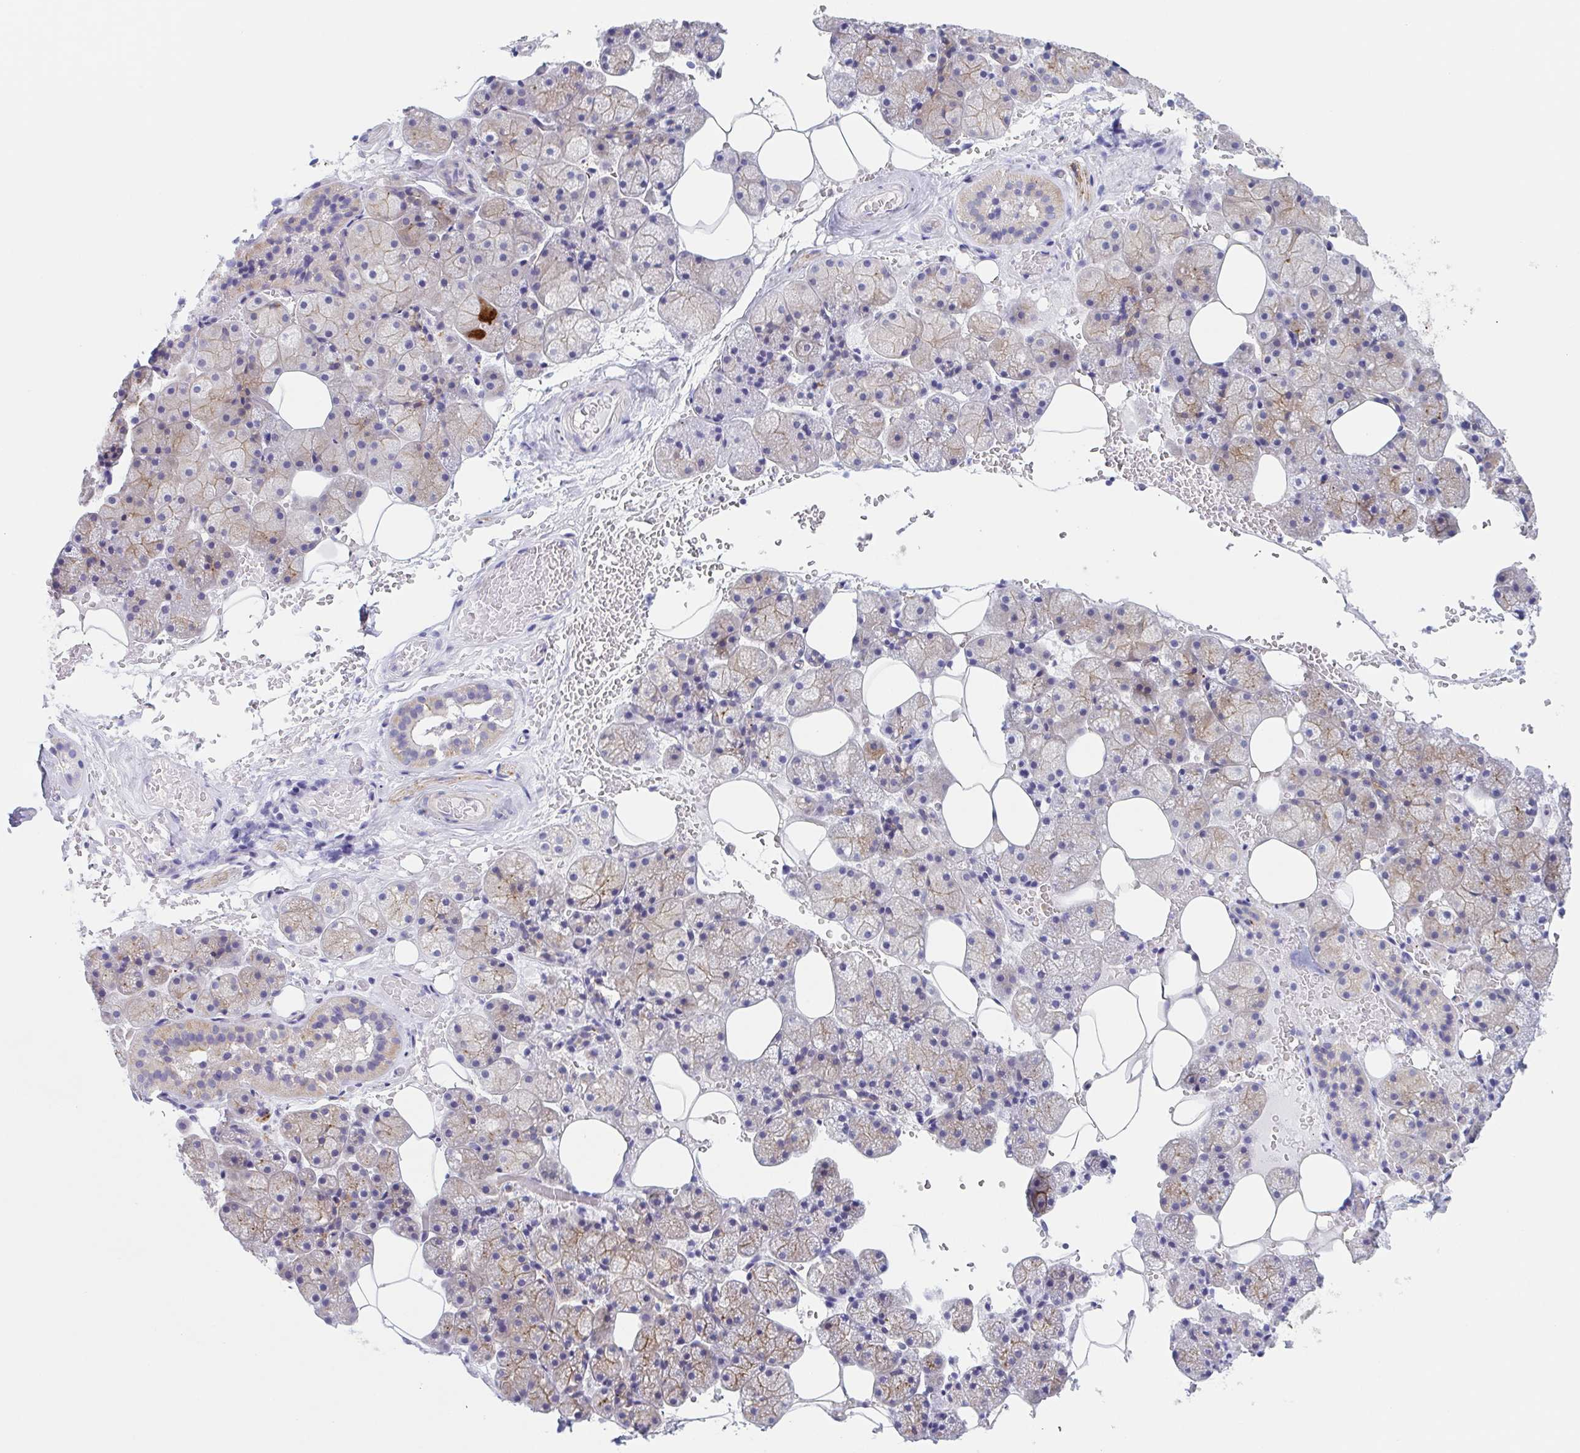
{"staining": {"intensity": "moderate", "quantity": "25%-75%", "location": "cytoplasmic/membranous"}, "tissue": "salivary gland", "cell_type": "Glandular cells", "image_type": "normal", "snomed": [{"axis": "morphology", "description": "Normal tissue, NOS"}, {"axis": "topography", "description": "Salivary gland"}, {"axis": "topography", "description": "Peripheral nerve tissue"}], "caption": "Moderate cytoplasmic/membranous staining is appreciated in about 25%-75% of glandular cells in benign salivary gland. (DAB IHC, brown staining for protein, blue staining for nuclei).", "gene": "DYNC1I1", "patient": {"sex": "male", "age": 38}}